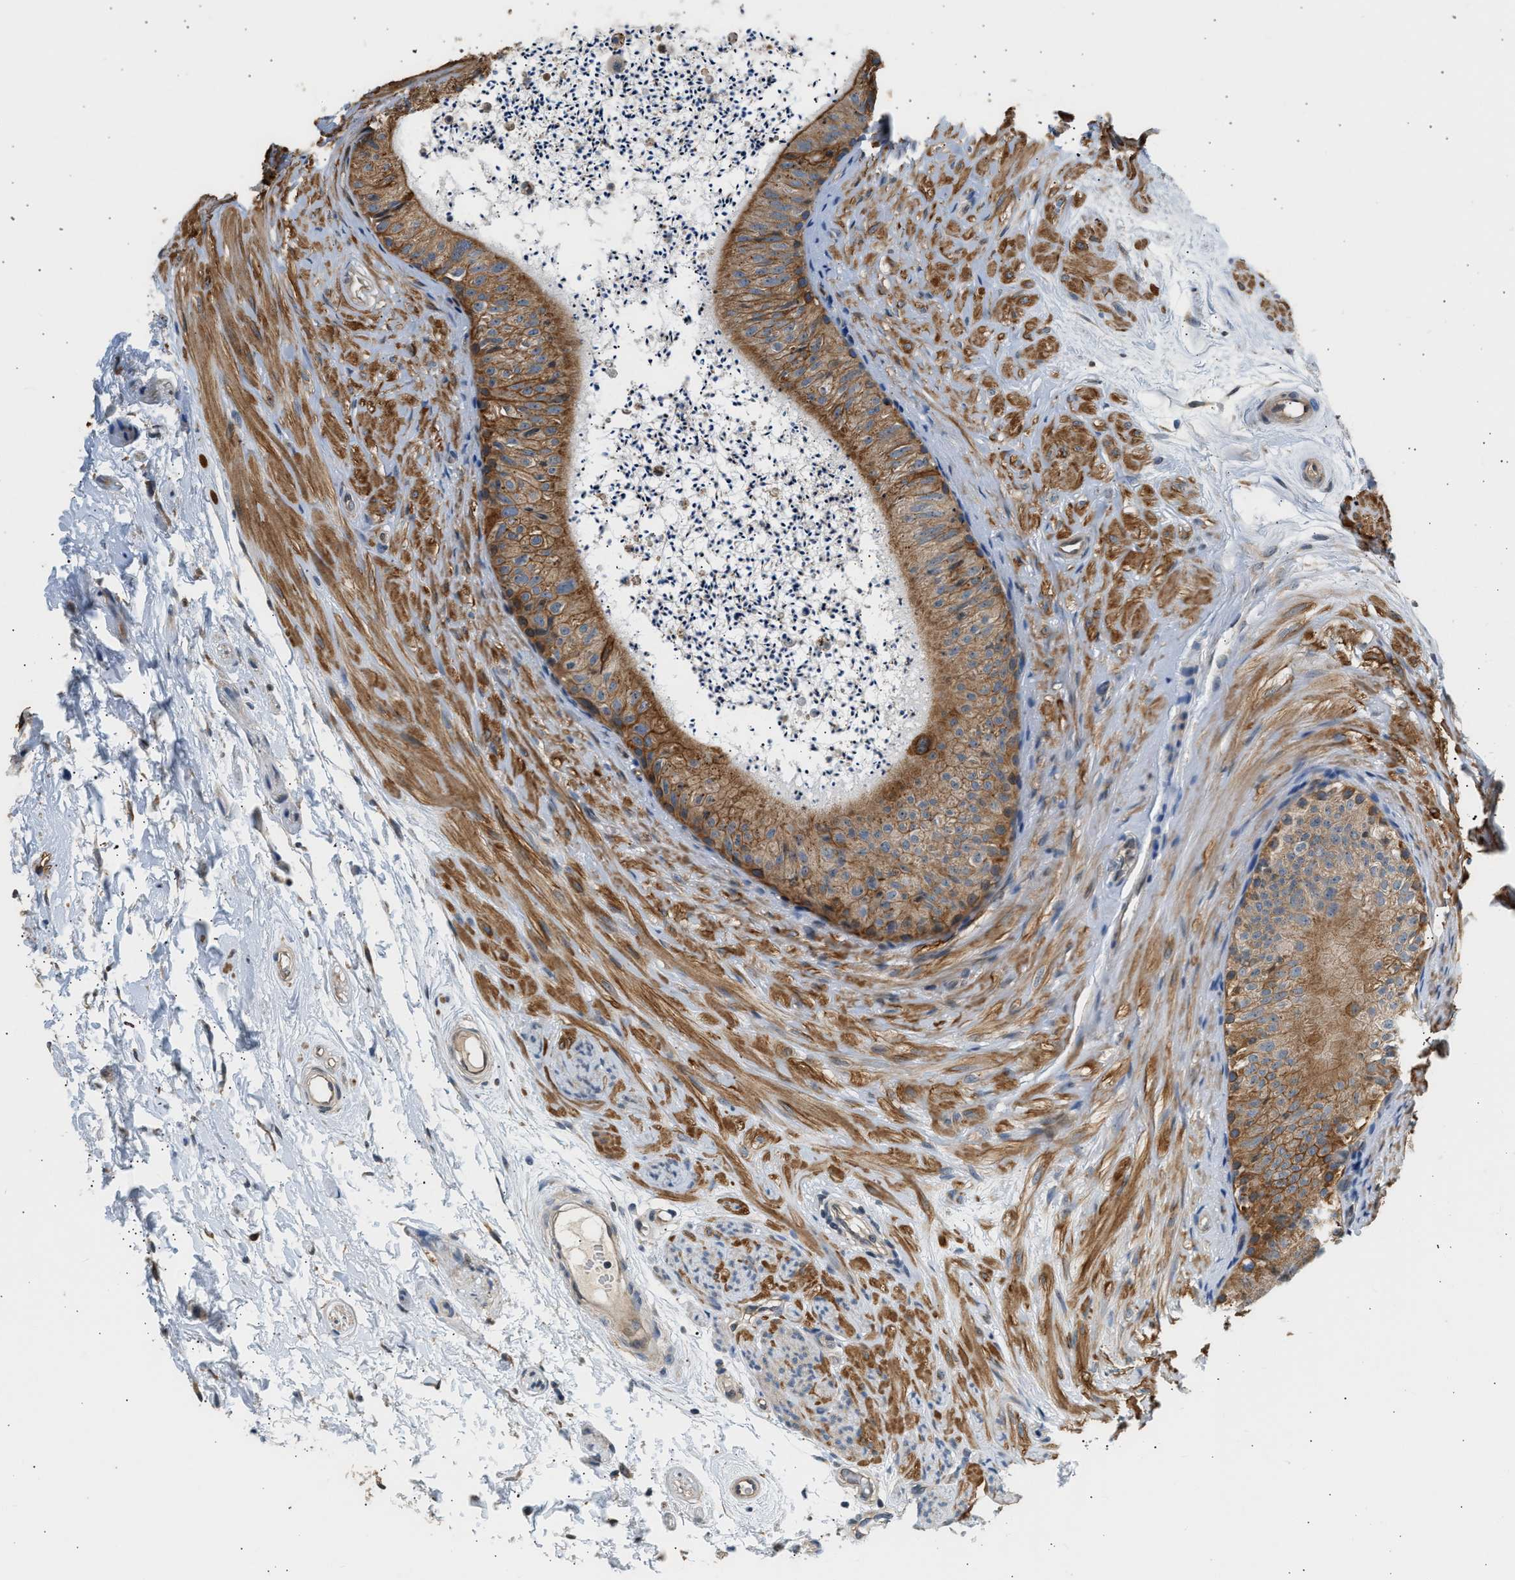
{"staining": {"intensity": "moderate", "quantity": ">75%", "location": "cytoplasmic/membranous"}, "tissue": "epididymis", "cell_type": "Glandular cells", "image_type": "normal", "snomed": [{"axis": "morphology", "description": "Normal tissue, NOS"}, {"axis": "topography", "description": "Epididymis"}], "caption": "Epididymis stained with DAB immunohistochemistry reveals medium levels of moderate cytoplasmic/membranous positivity in about >75% of glandular cells. Nuclei are stained in blue.", "gene": "WDR31", "patient": {"sex": "male", "age": 56}}